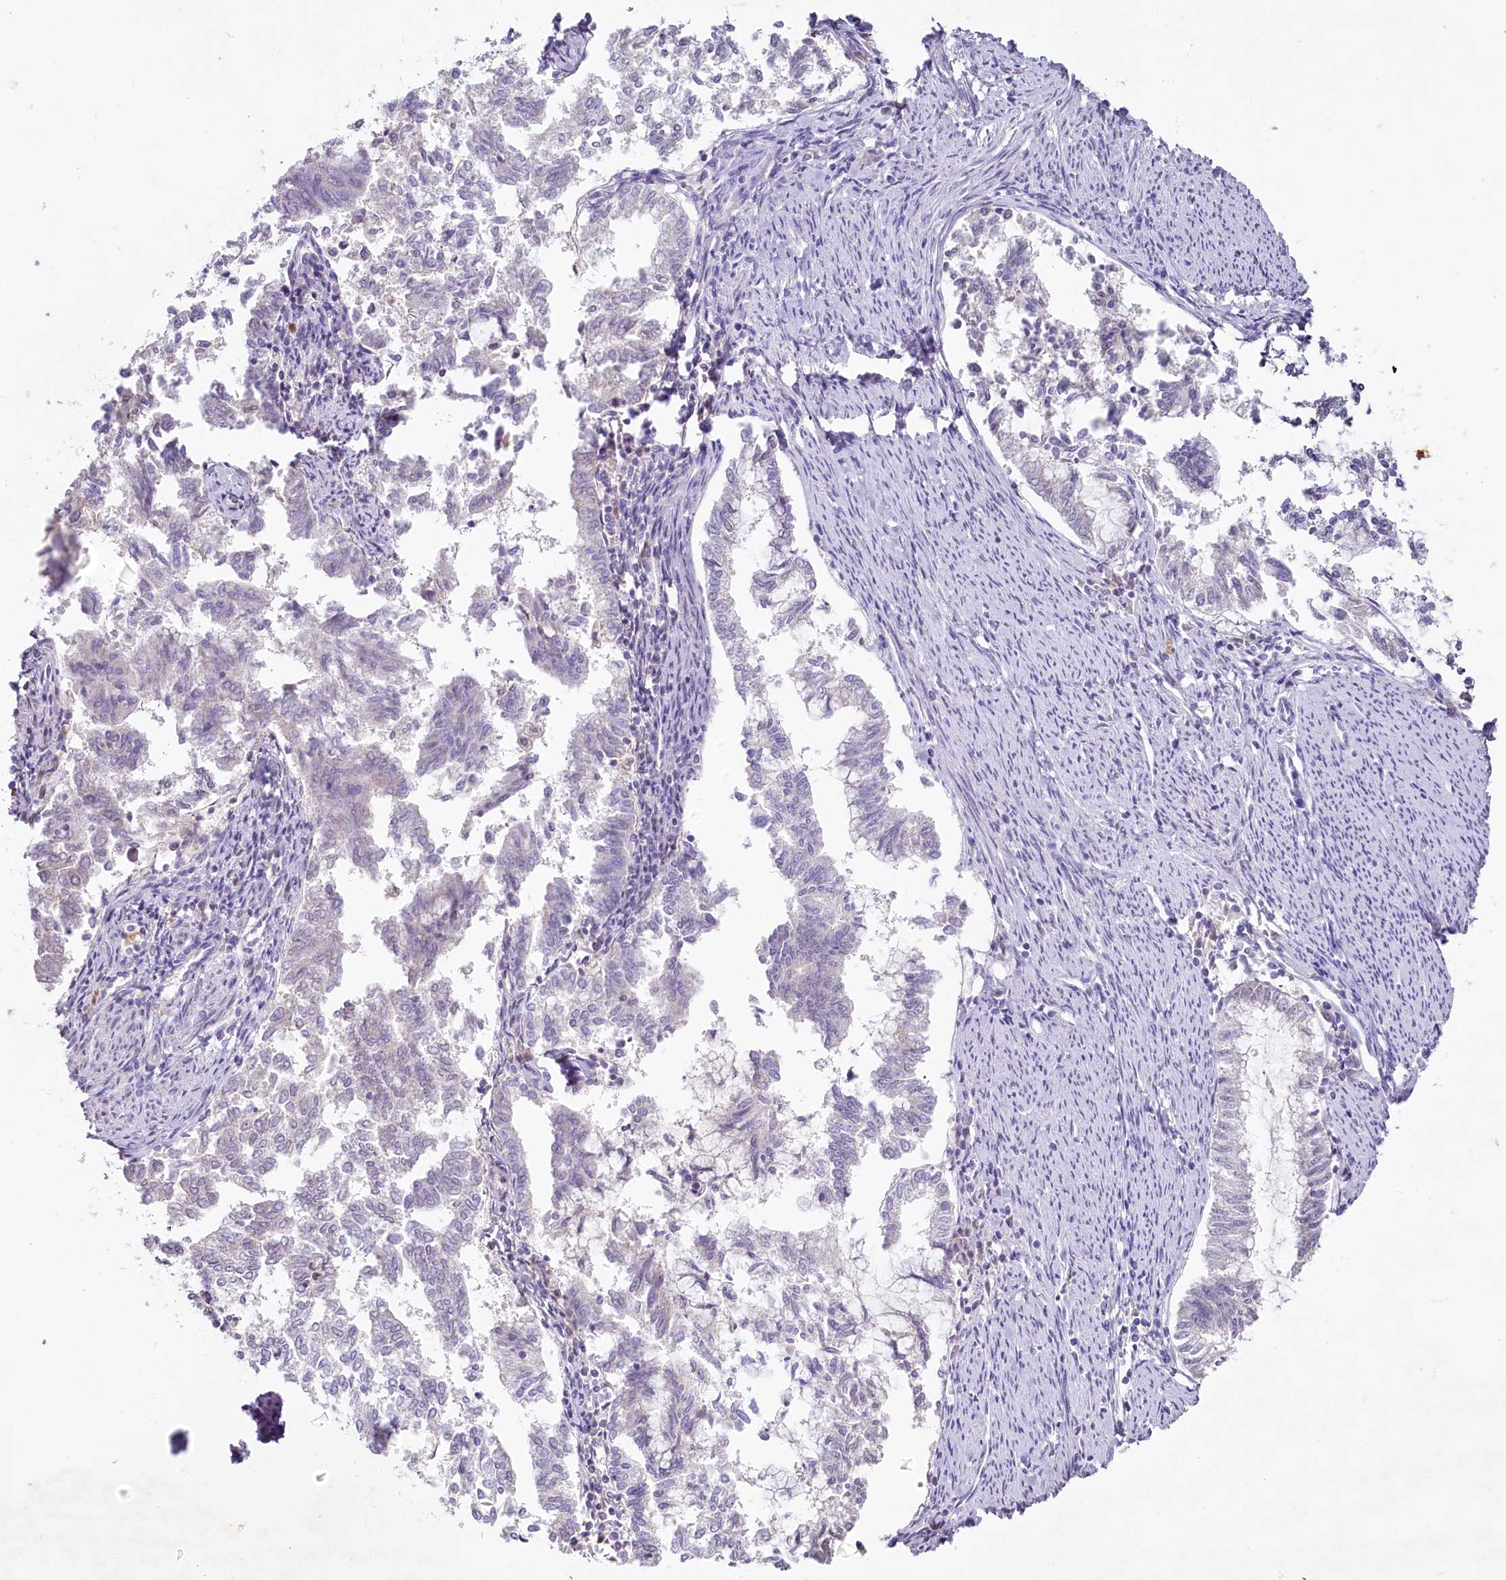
{"staining": {"intensity": "negative", "quantity": "none", "location": "none"}, "tissue": "endometrial cancer", "cell_type": "Tumor cells", "image_type": "cancer", "snomed": [{"axis": "morphology", "description": "Adenocarcinoma, NOS"}, {"axis": "topography", "description": "Endometrium"}], "caption": "This is a histopathology image of immunohistochemistry staining of endometrial cancer (adenocarcinoma), which shows no staining in tumor cells.", "gene": "HPD", "patient": {"sex": "female", "age": 79}}